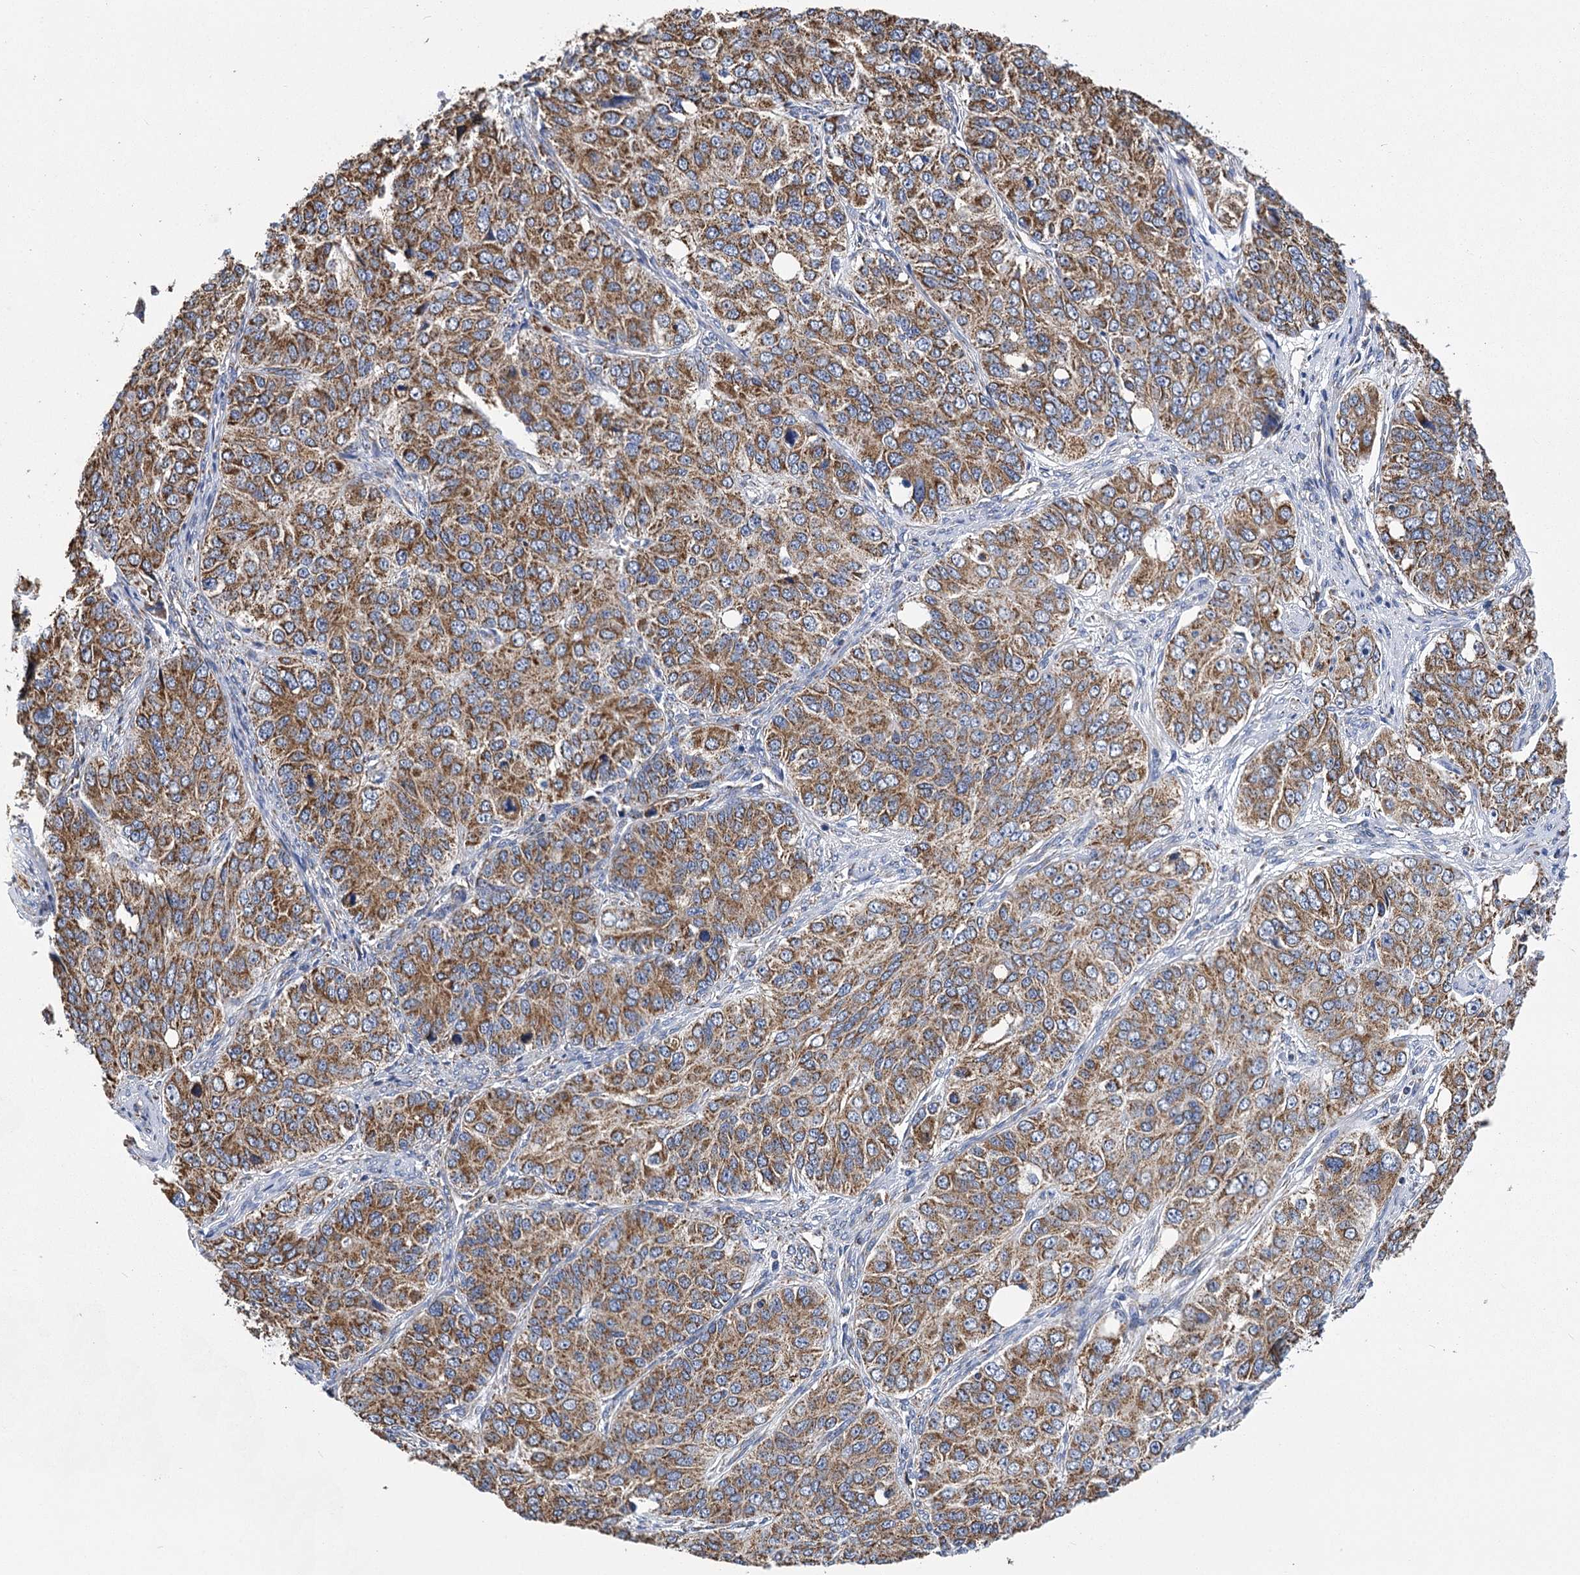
{"staining": {"intensity": "moderate", "quantity": ">75%", "location": "cytoplasmic/membranous"}, "tissue": "ovarian cancer", "cell_type": "Tumor cells", "image_type": "cancer", "snomed": [{"axis": "morphology", "description": "Carcinoma, endometroid"}, {"axis": "topography", "description": "Ovary"}], "caption": "Immunohistochemistry (DAB) staining of human endometroid carcinoma (ovarian) reveals moderate cytoplasmic/membranous protein positivity in about >75% of tumor cells. The staining was performed using DAB, with brown indicating positive protein expression. Nuclei are stained blue with hematoxylin.", "gene": "CCDC73", "patient": {"sex": "female", "age": 51}}